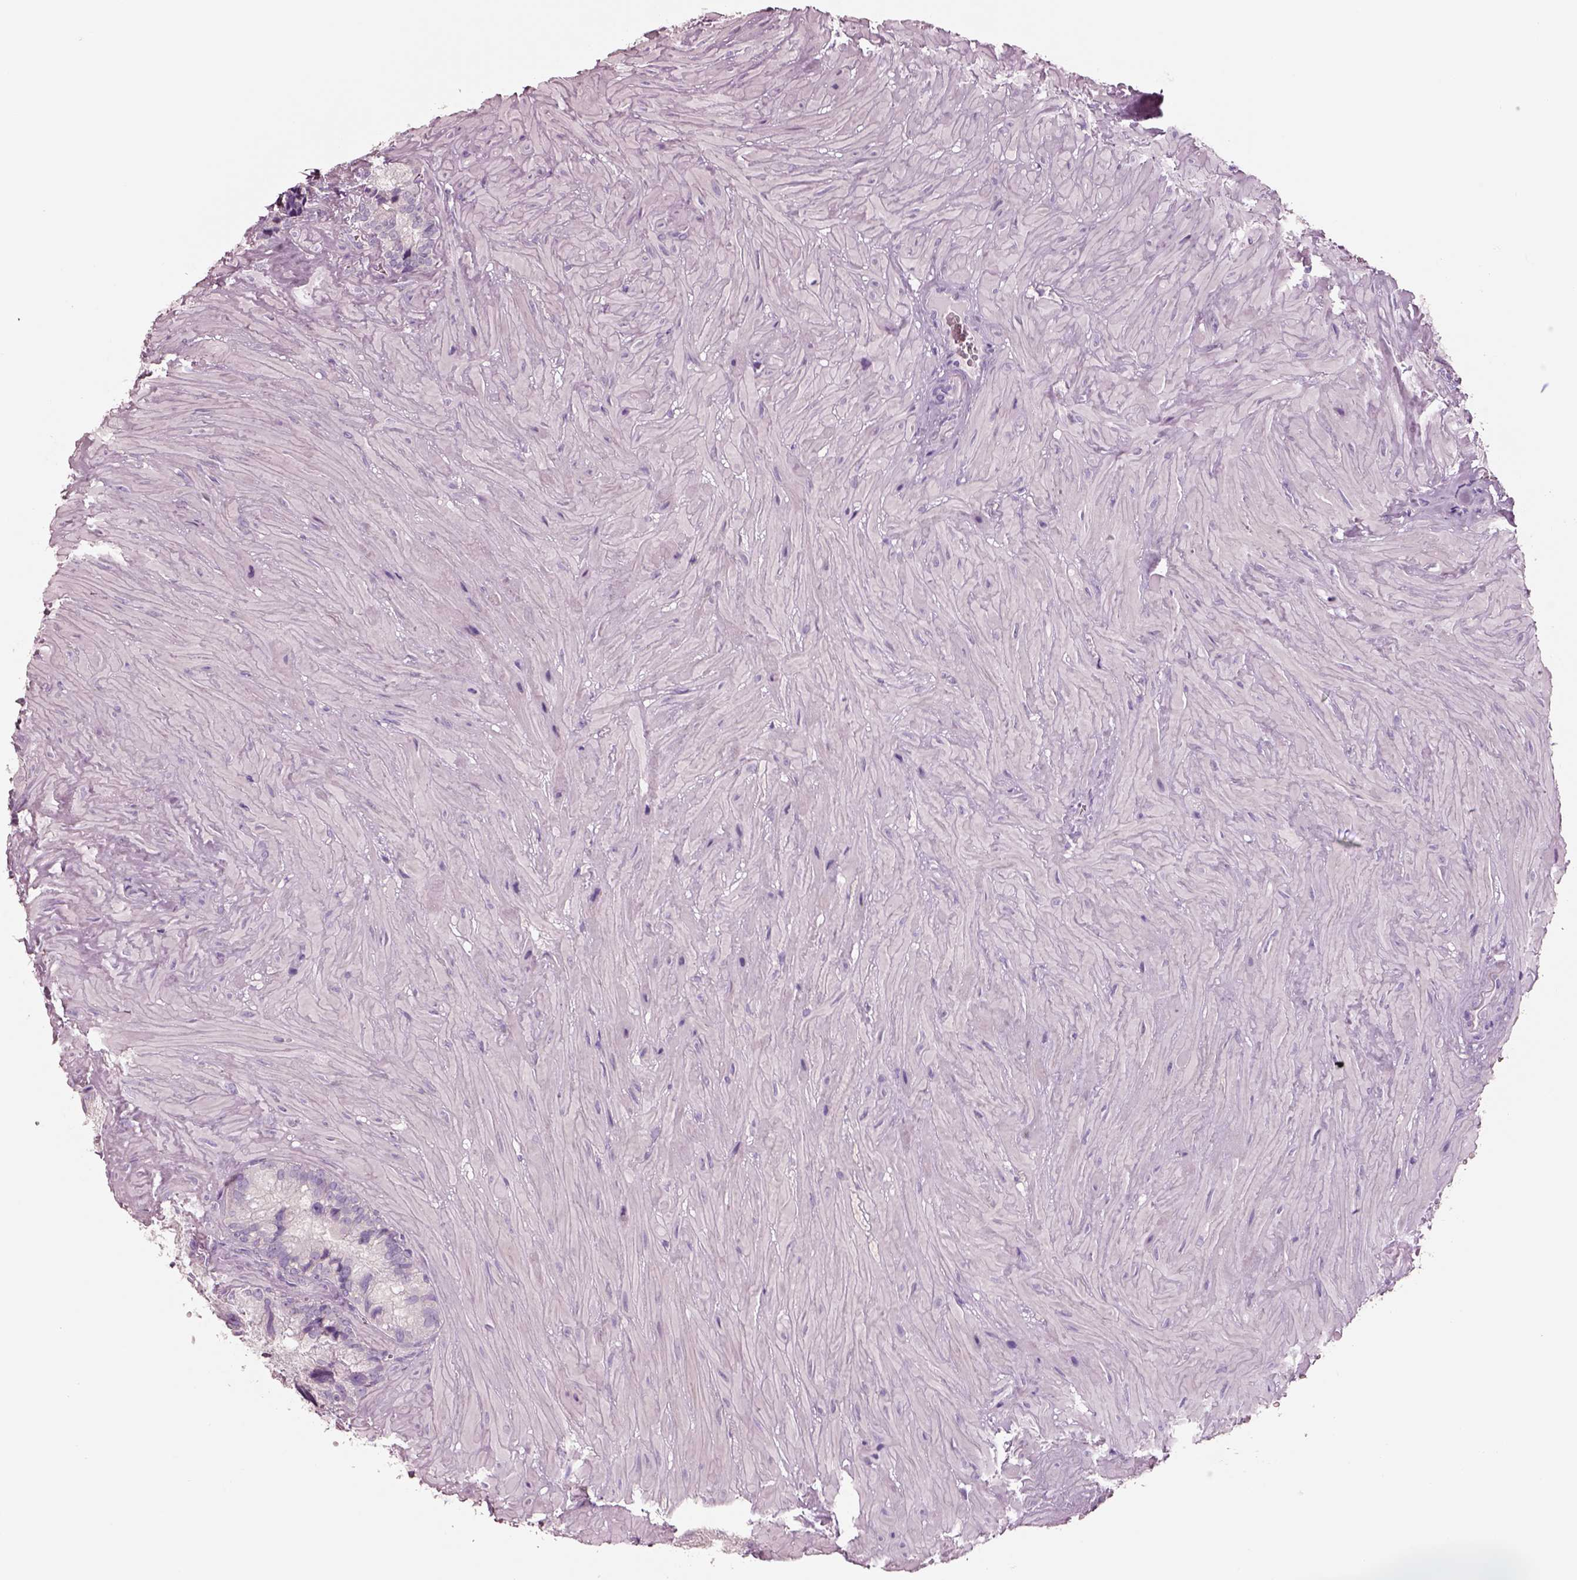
{"staining": {"intensity": "negative", "quantity": "none", "location": "none"}, "tissue": "seminal vesicle", "cell_type": "Glandular cells", "image_type": "normal", "snomed": [{"axis": "morphology", "description": "Normal tissue, NOS"}, {"axis": "topography", "description": "Seminal veicle"}], "caption": "Immunohistochemistry (IHC) of benign seminal vesicle displays no staining in glandular cells.", "gene": "PNOC", "patient": {"sex": "male", "age": 72}}